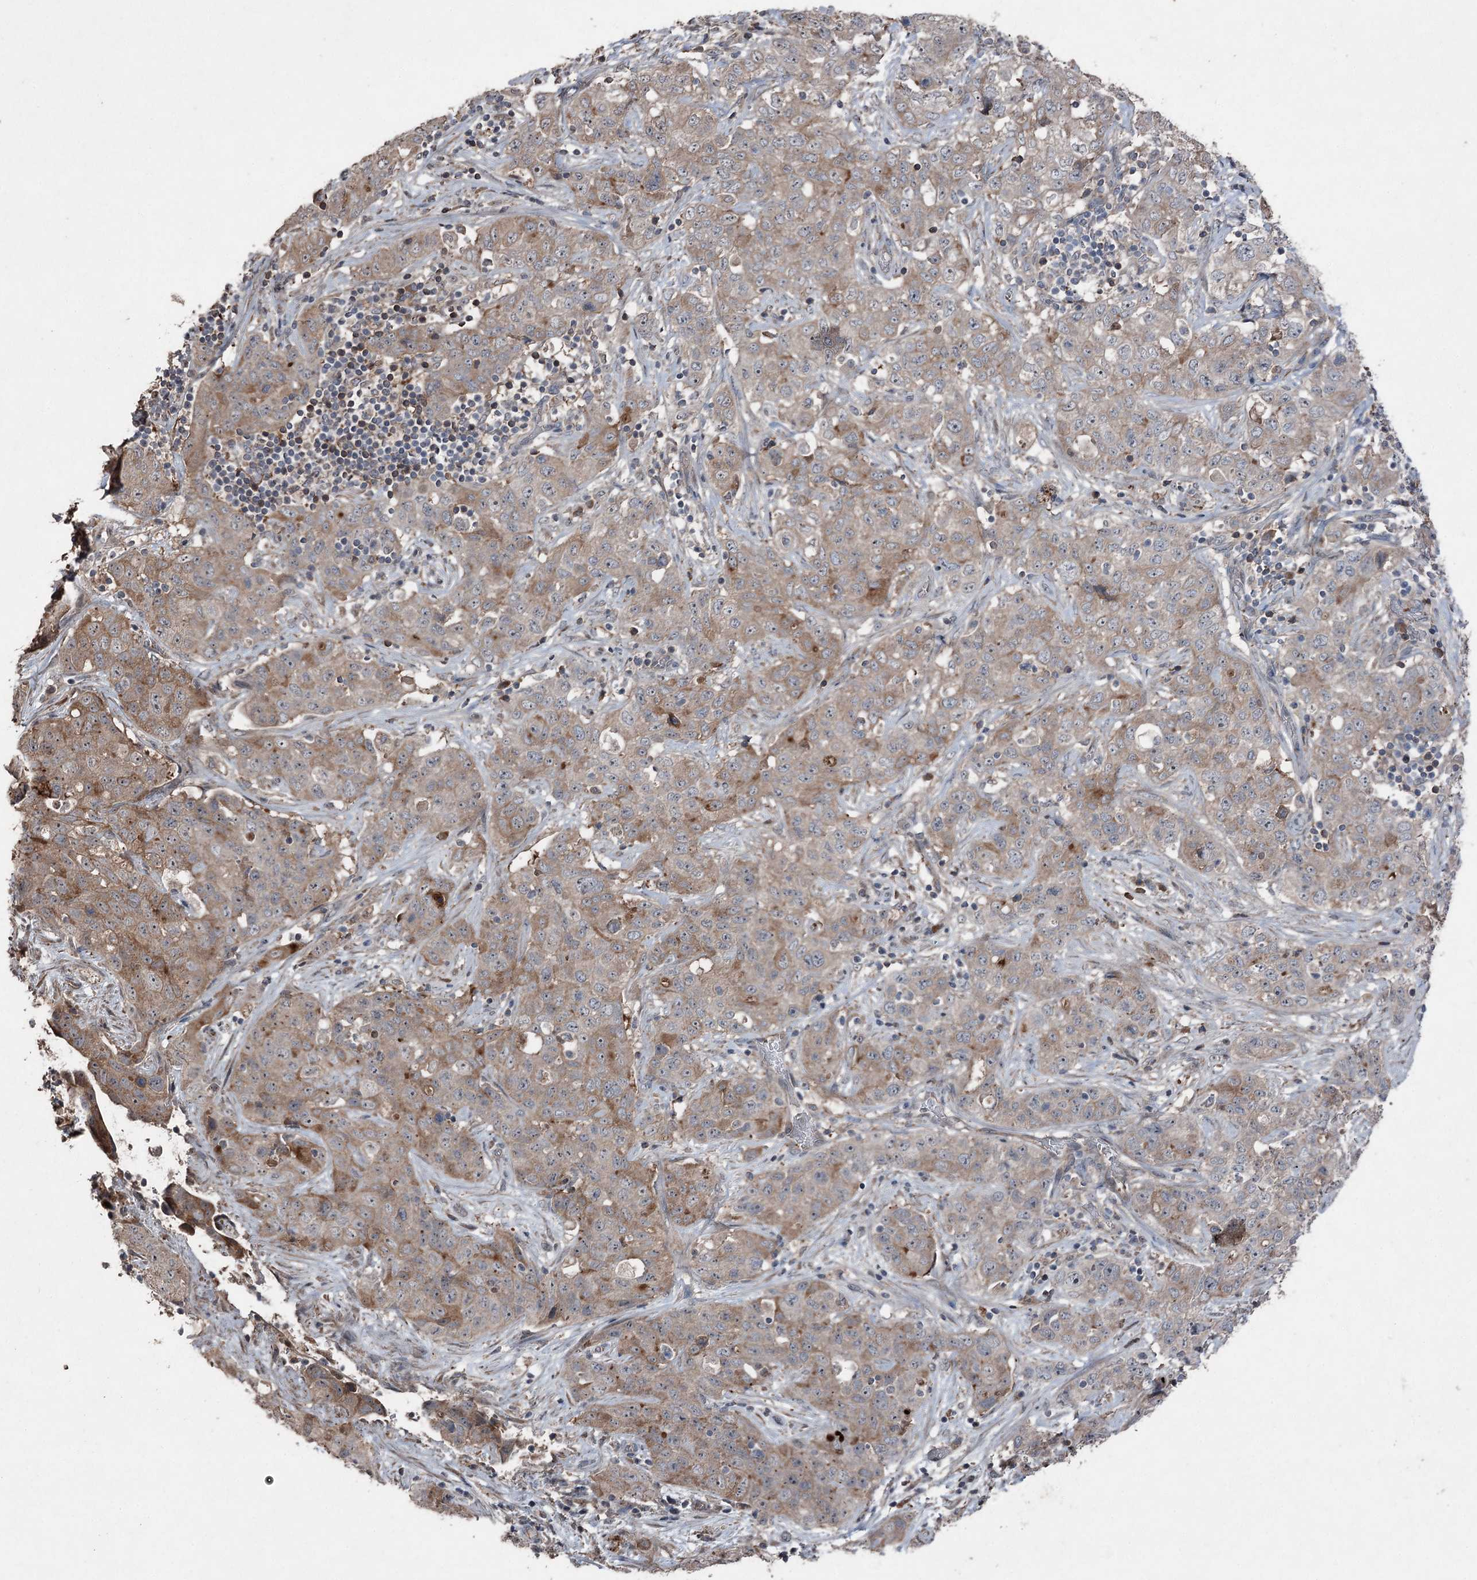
{"staining": {"intensity": "weak", "quantity": ">75%", "location": "cytoplasmic/membranous"}, "tissue": "stomach cancer", "cell_type": "Tumor cells", "image_type": "cancer", "snomed": [{"axis": "morphology", "description": "Normal tissue, NOS"}, {"axis": "morphology", "description": "Adenocarcinoma, NOS"}, {"axis": "topography", "description": "Lymph node"}, {"axis": "topography", "description": "Stomach"}], "caption": "Brown immunohistochemical staining in human stomach adenocarcinoma reveals weak cytoplasmic/membranous staining in about >75% of tumor cells. (Stains: DAB (3,3'-diaminobenzidine) in brown, nuclei in blue, Microscopy: brightfield microscopy at high magnification).", "gene": "MAPK8IP2", "patient": {"sex": "male", "age": 48}}